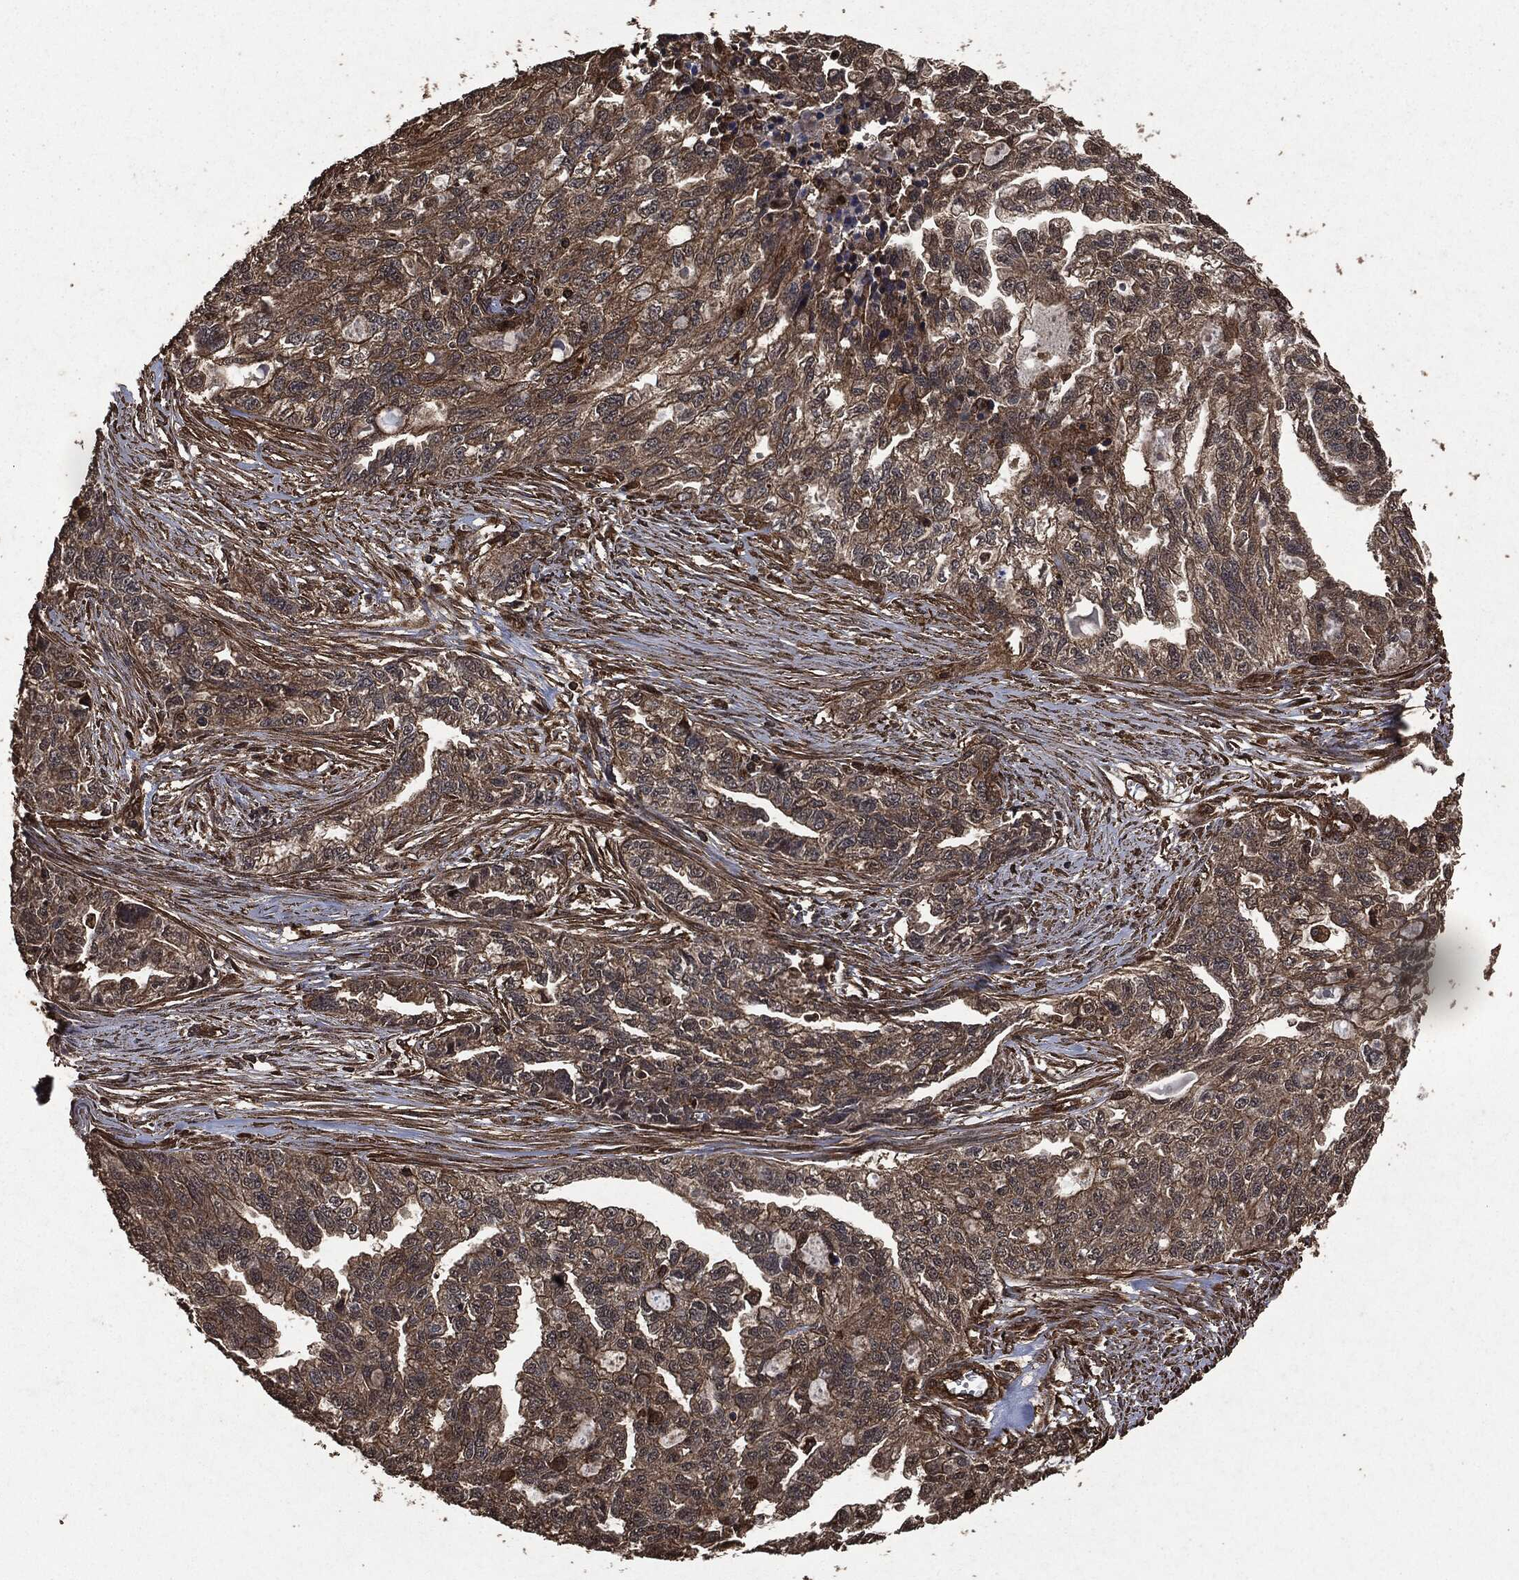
{"staining": {"intensity": "moderate", "quantity": "25%-75%", "location": "cytoplasmic/membranous"}, "tissue": "ovarian cancer", "cell_type": "Tumor cells", "image_type": "cancer", "snomed": [{"axis": "morphology", "description": "Cystadenocarcinoma, serous, NOS"}, {"axis": "topography", "description": "Ovary"}], "caption": "DAB (3,3'-diaminobenzidine) immunohistochemical staining of human ovarian cancer exhibits moderate cytoplasmic/membranous protein expression in about 25%-75% of tumor cells.", "gene": "HRAS", "patient": {"sex": "female", "age": 51}}